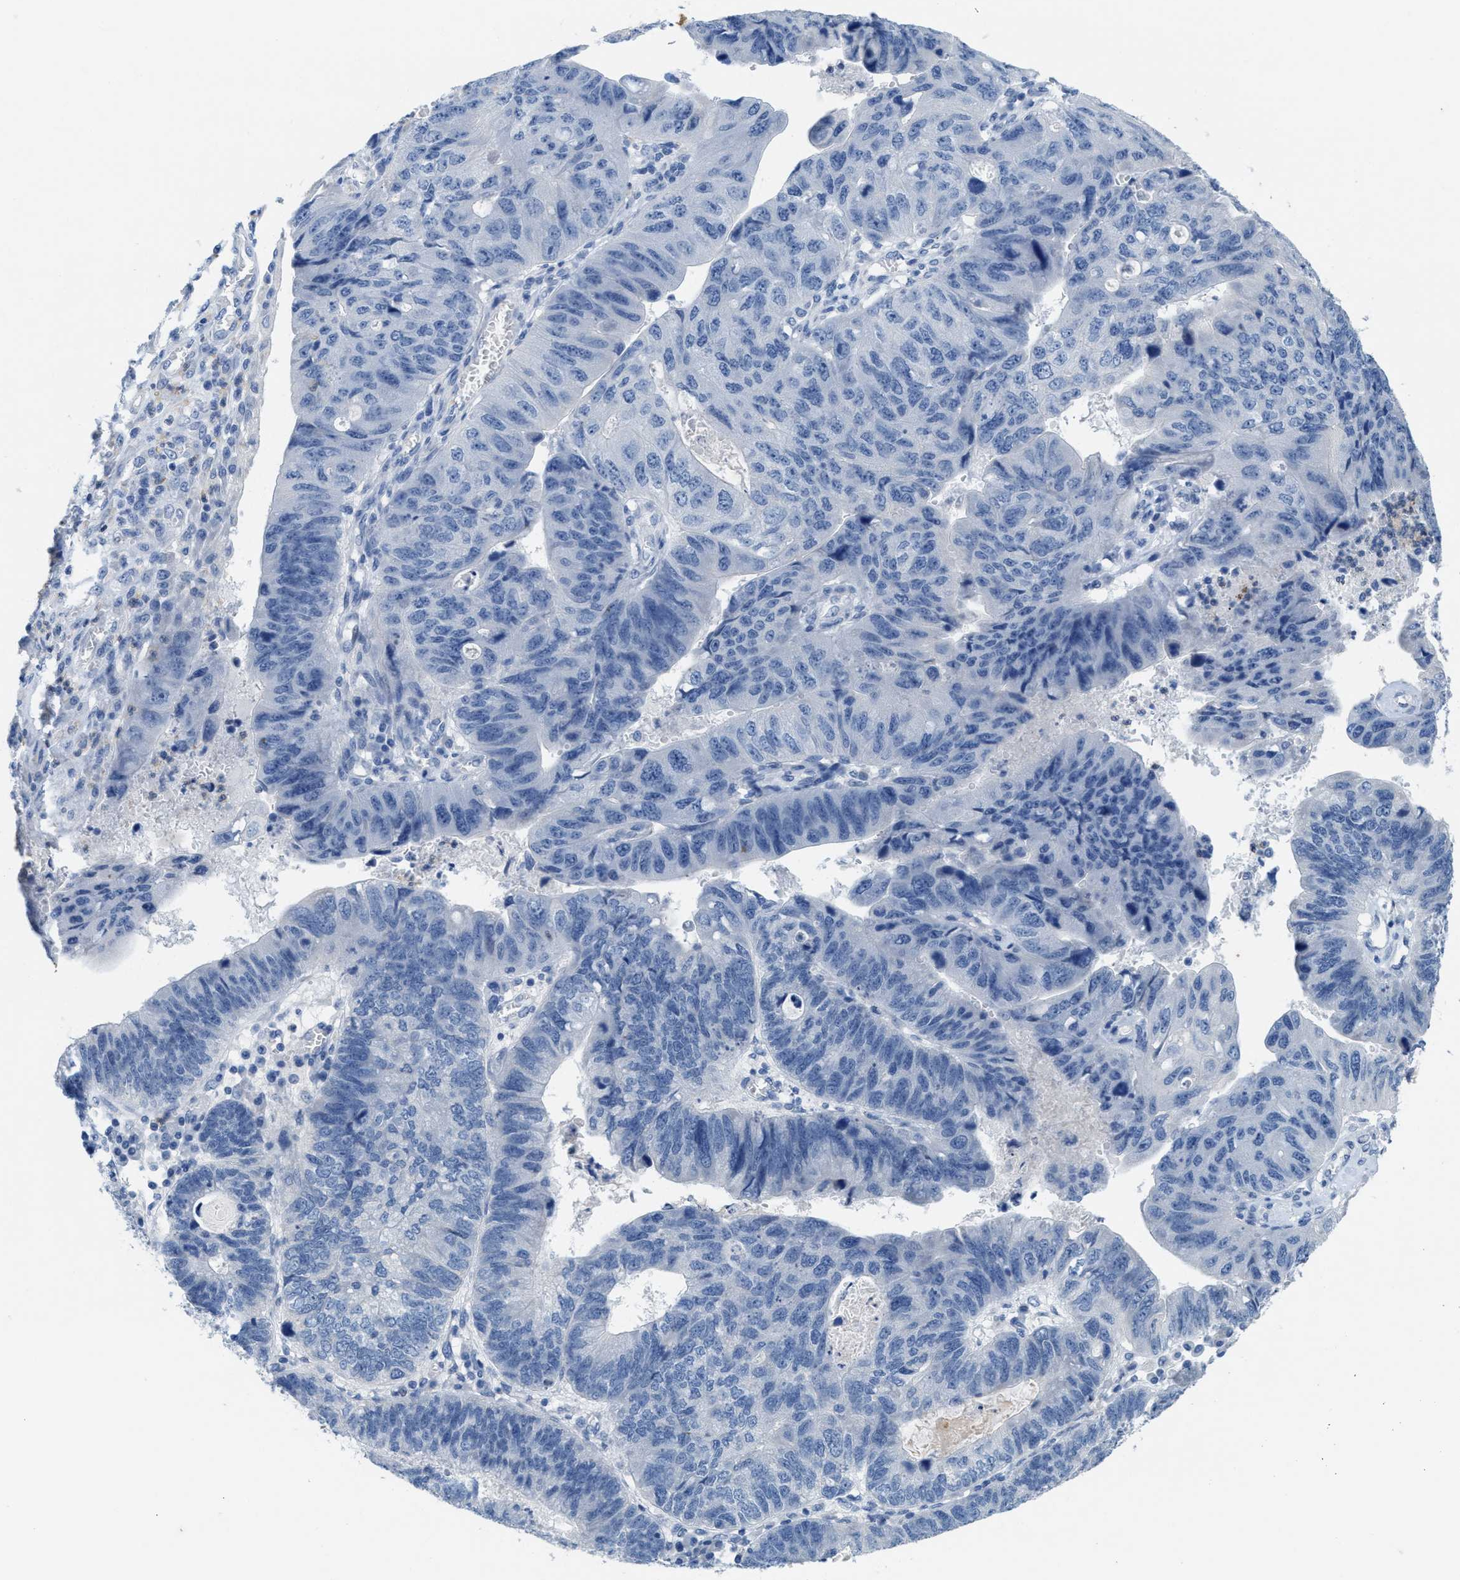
{"staining": {"intensity": "negative", "quantity": "none", "location": "none"}, "tissue": "stomach cancer", "cell_type": "Tumor cells", "image_type": "cancer", "snomed": [{"axis": "morphology", "description": "Adenocarcinoma, NOS"}, {"axis": "topography", "description": "Stomach"}], "caption": "This is a image of IHC staining of stomach cancer (adenocarcinoma), which shows no positivity in tumor cells.", "gene": "CPA2", "patient": {"sex": "male", "age": 59}}